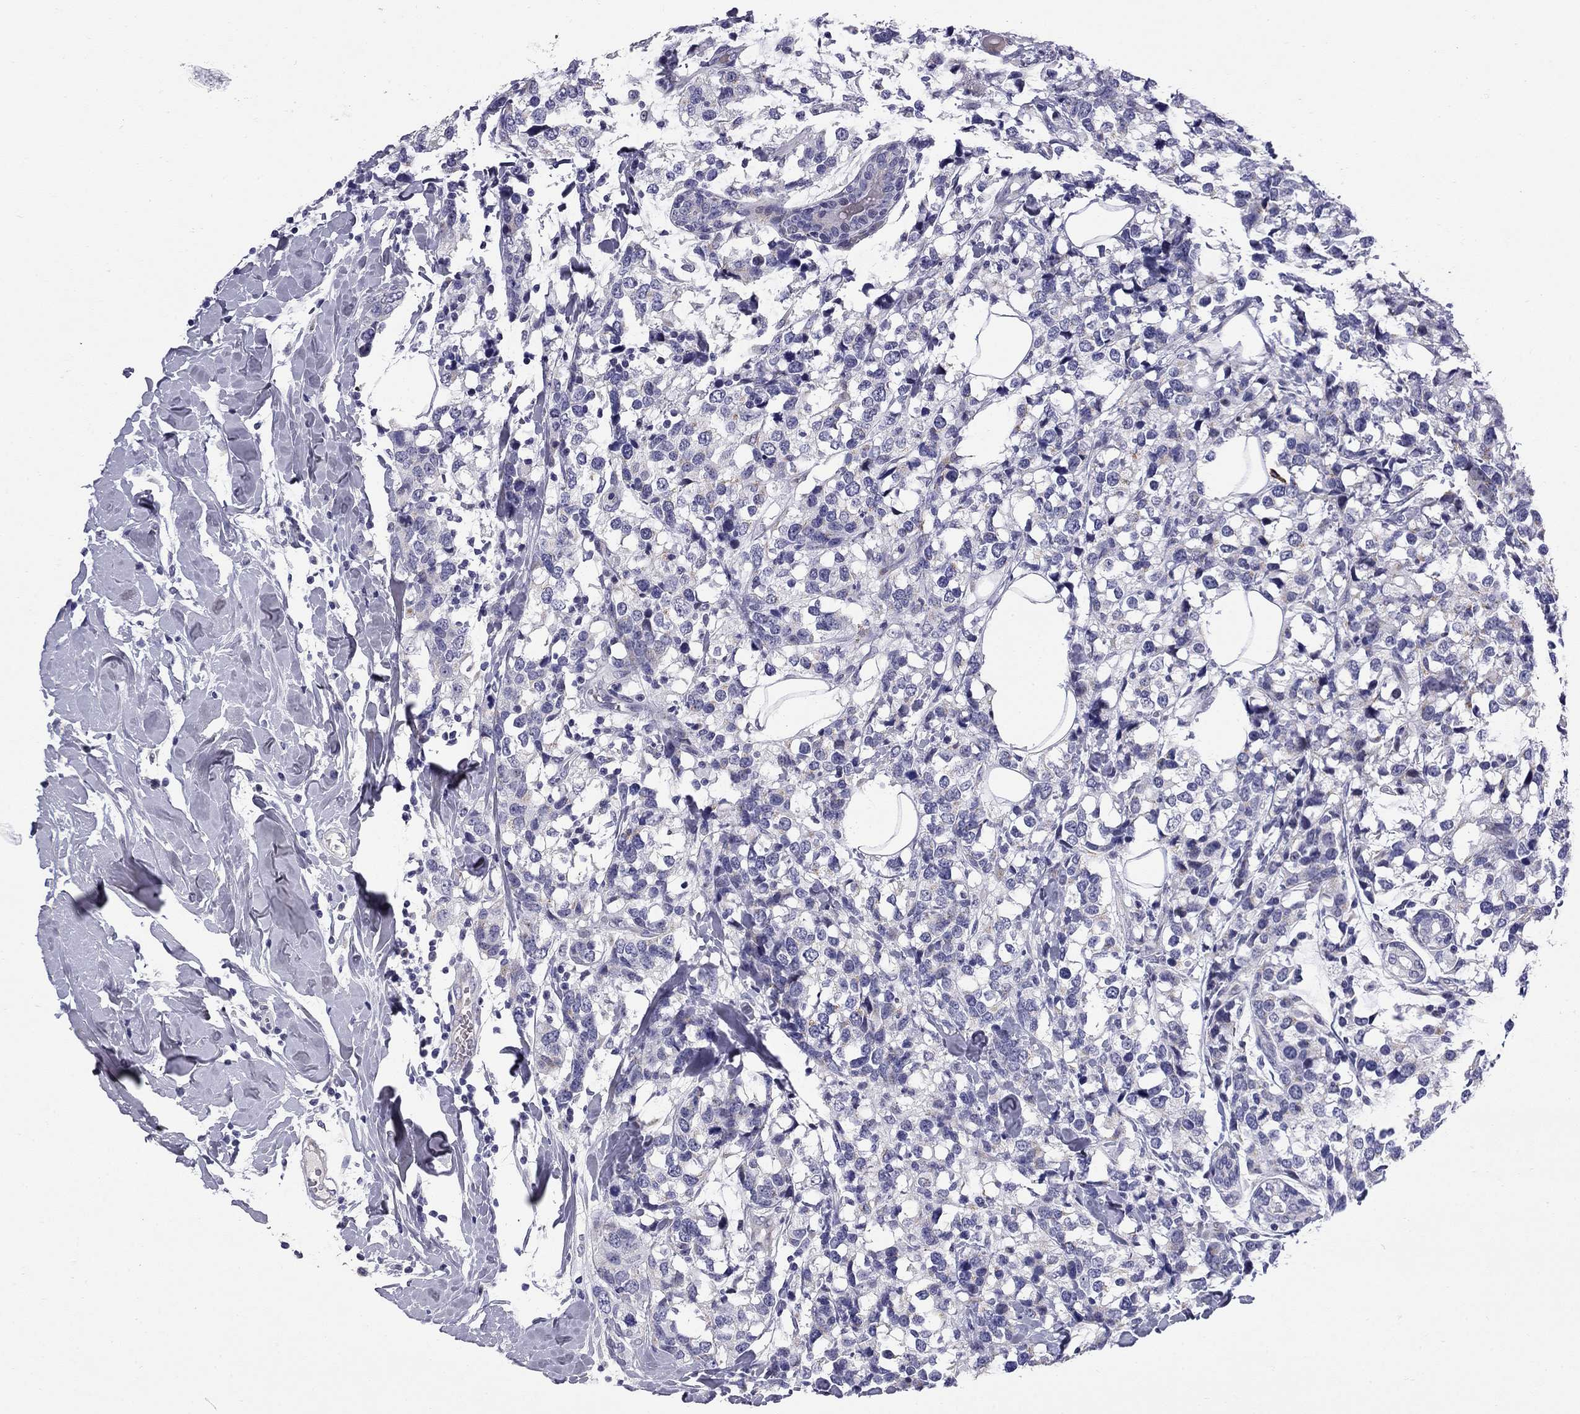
{"staining": {"intensity": "negative", "quantity": "none", "location": "none"}, "tissue": "breast cancer", "cell_type": "Tumor cells", "image_type": "cancer", "snomed": [{"axis": "morphology", "description": "Lobular carcinoma"}, {"axis": "topography", "description": "Breast"}], "caption": "The photomicrograph displays no staining of tumor cells in breast cancer.", "gene": "C8orf88", "patient": {"sex": "female", "age": 59}}